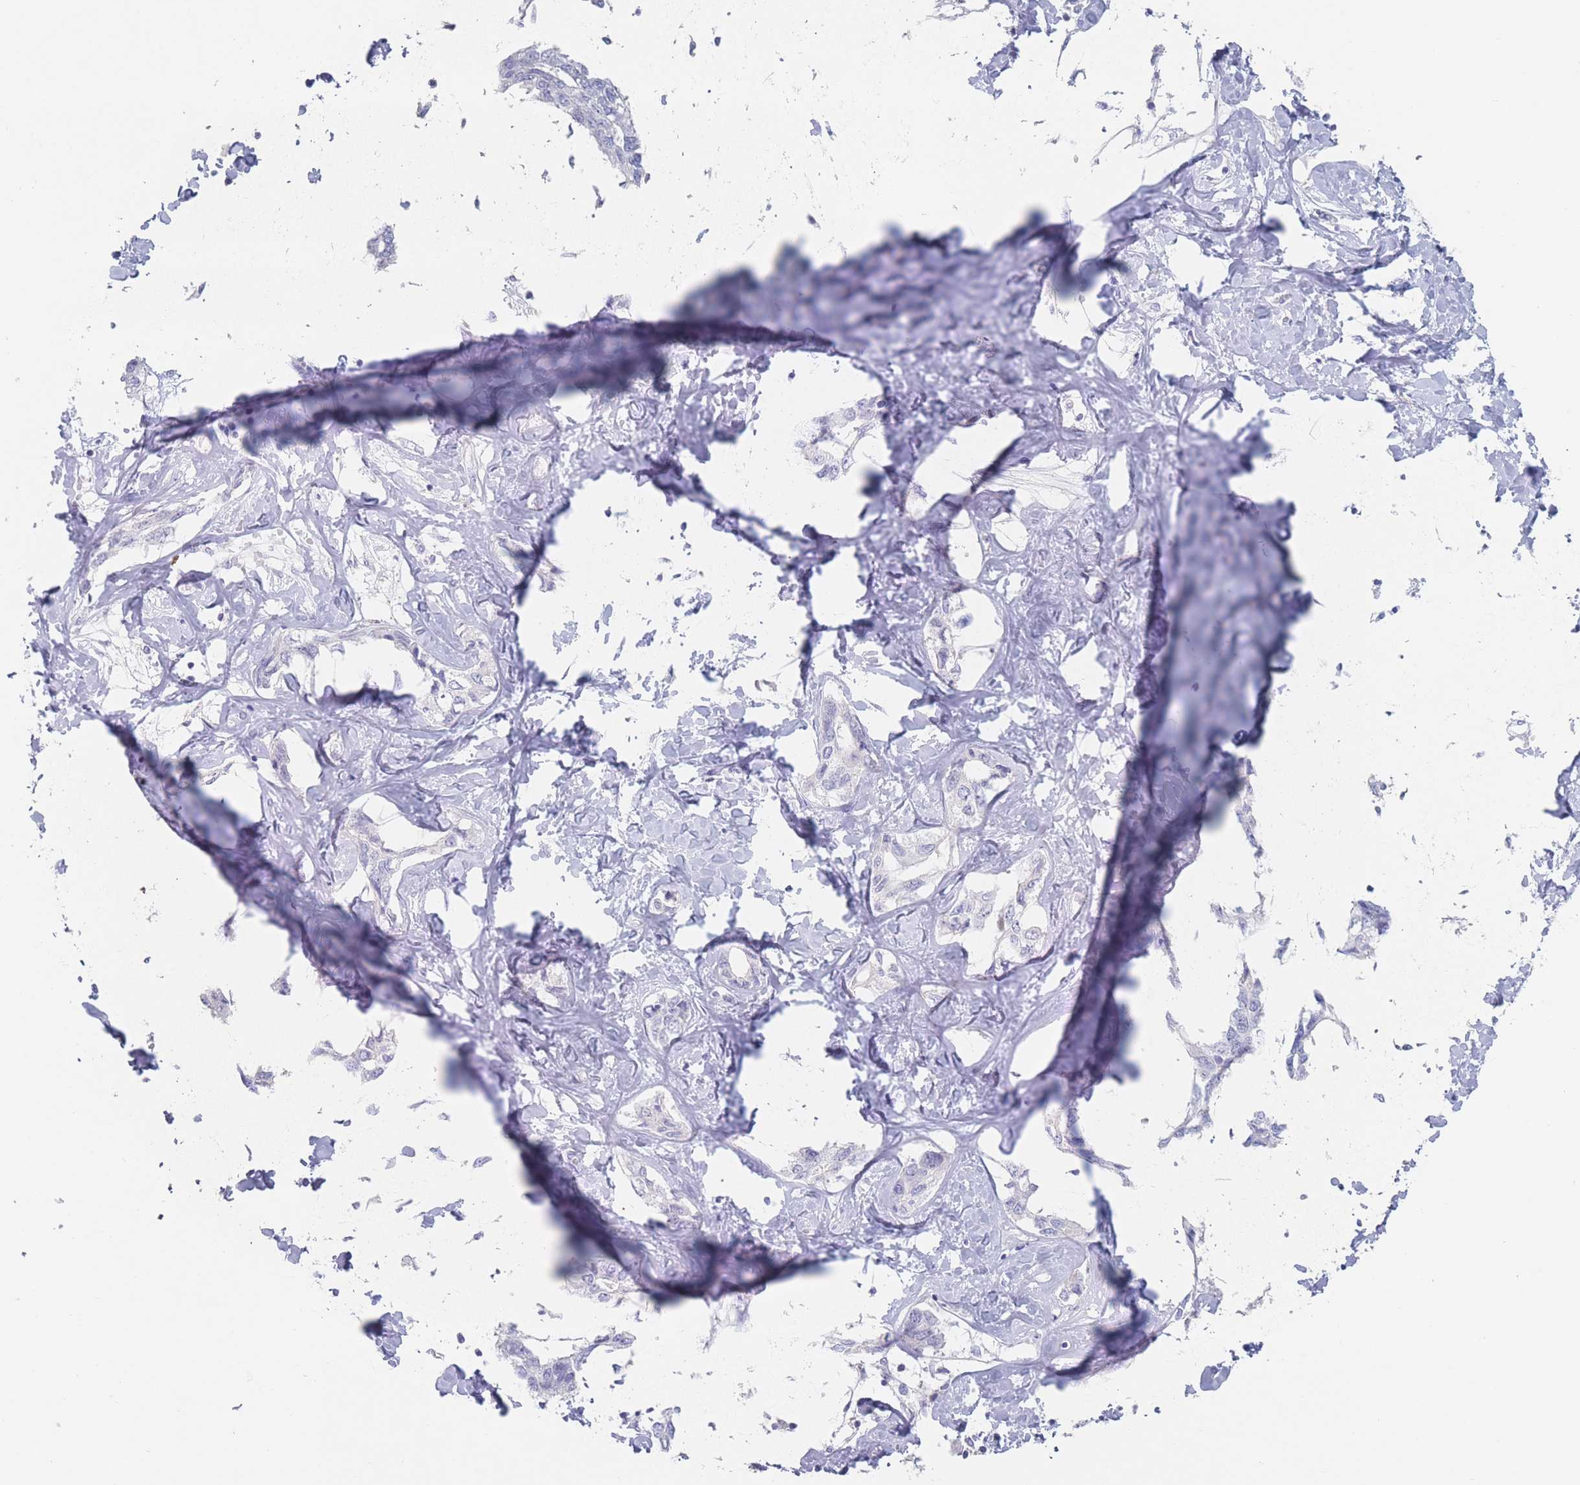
{"staining": {"intensity": "negative", "quantity": "none", "location": "none"}, "tissue": "liver cancer", "cell_type": "Tumor cells", "image_type": "cancer", "snomed": [{"axis": "morphology", "description": "Cholangiocarcinoma"}, {"axis": "topography", "description": "Liver"}], "caption": "IHC of liver cancer (cholangiocarcinoma) exhibits no expression in tumor cells.", "gene": "ATP1A3", "patient": {"sex": "male", "age": 59}}